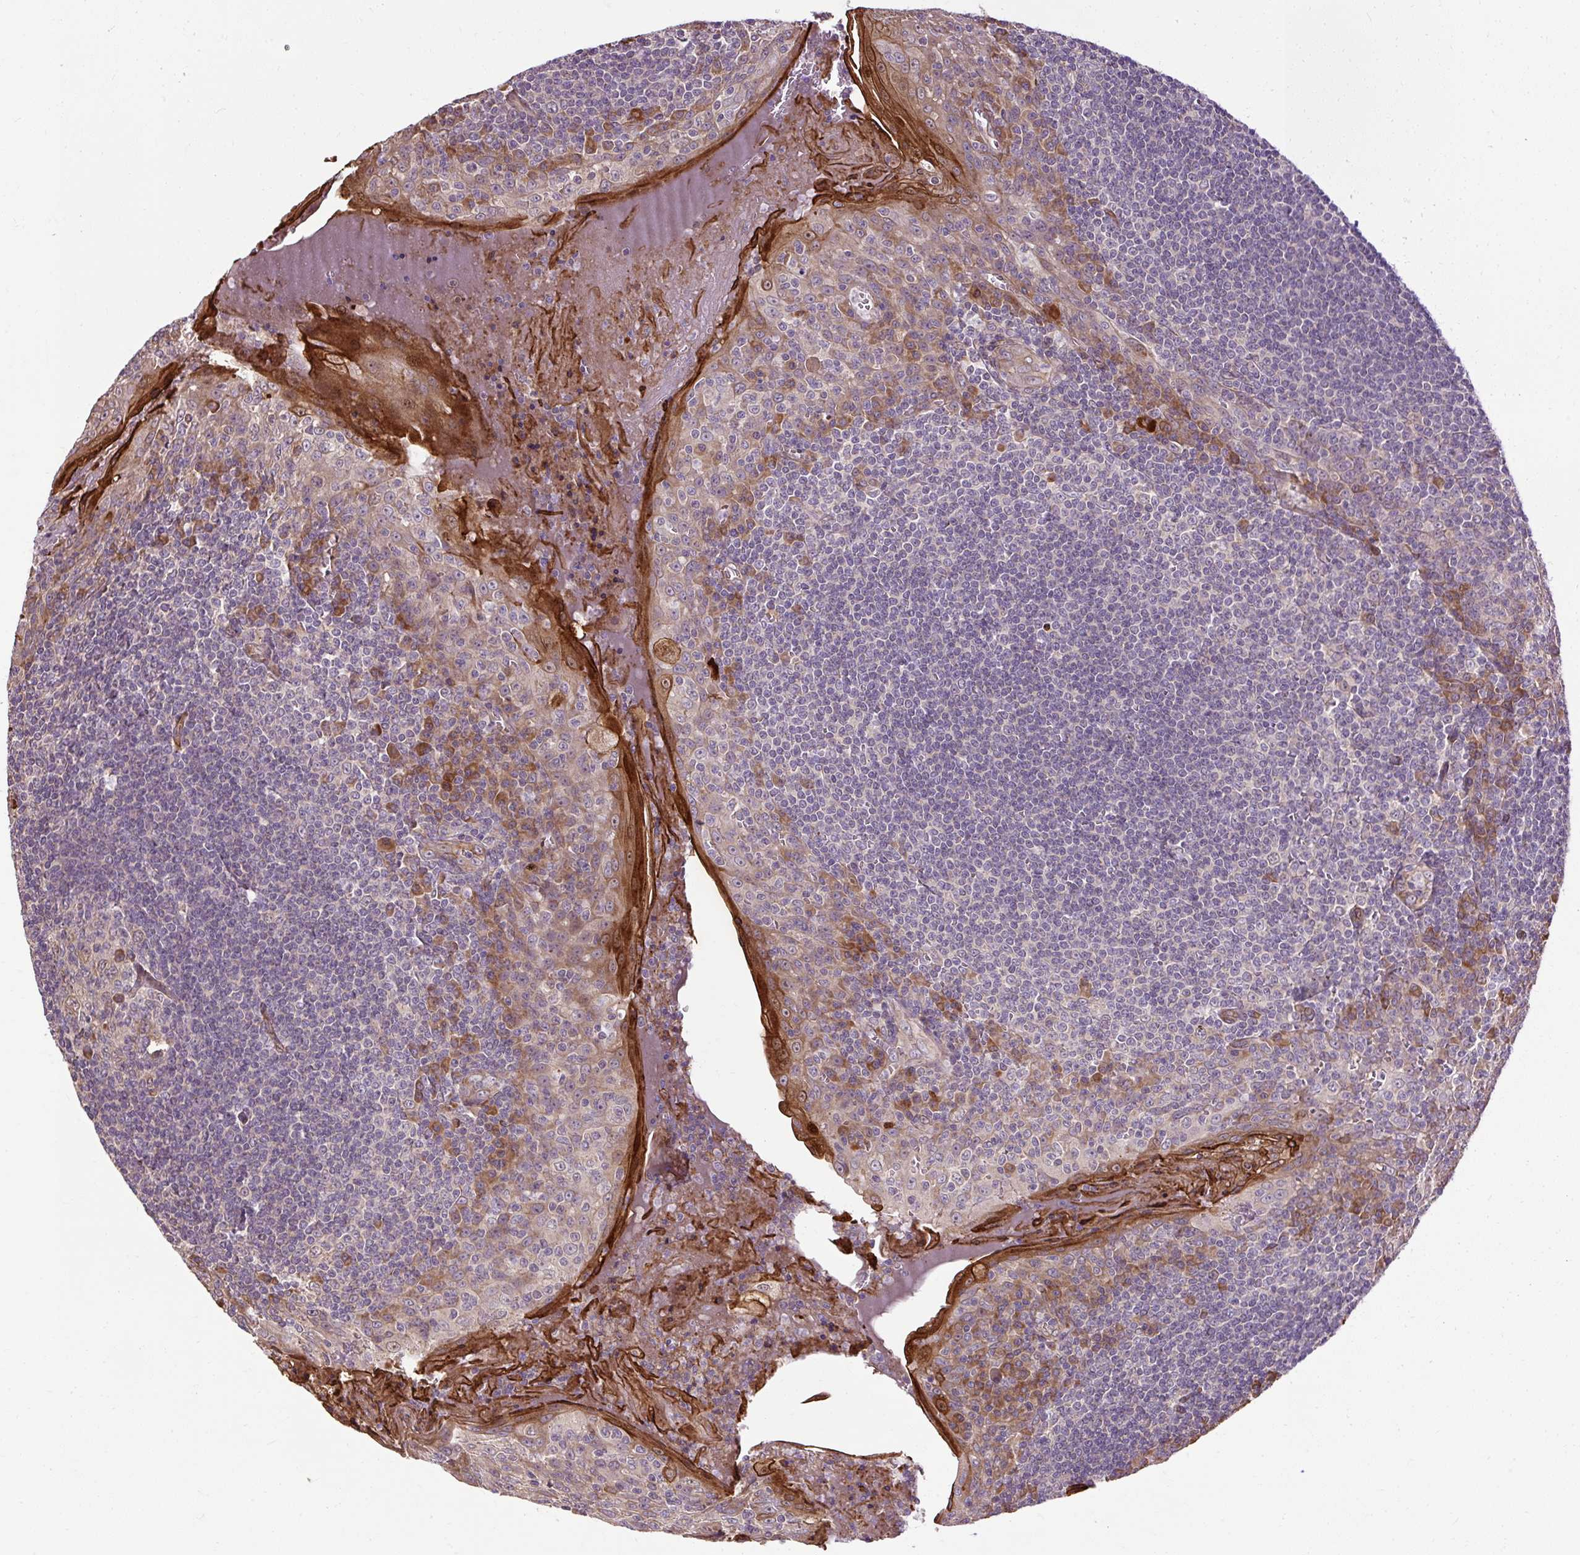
{"staining": {"intensity": "moderate", "quantity": "<25%", "location": "cytoplasmic/membranous"}, "tissue": "tonsil", "cell_type": "Germinal center cells", "image_type": "normal", "snomed": [{"axis": "morphology", "description": "Normal tissue, NOS"}, {"axis": "topography", "description": "Tonsil"}], "caption": "Tonsil stained with DAB immunohistochemistry (IHC) displays low levels of moderate cytoplasmic/membranous positivity in about <25% of germinal center cells.", "gene": "FLRT1", "patient": {"sex": "male", "age": 27}}